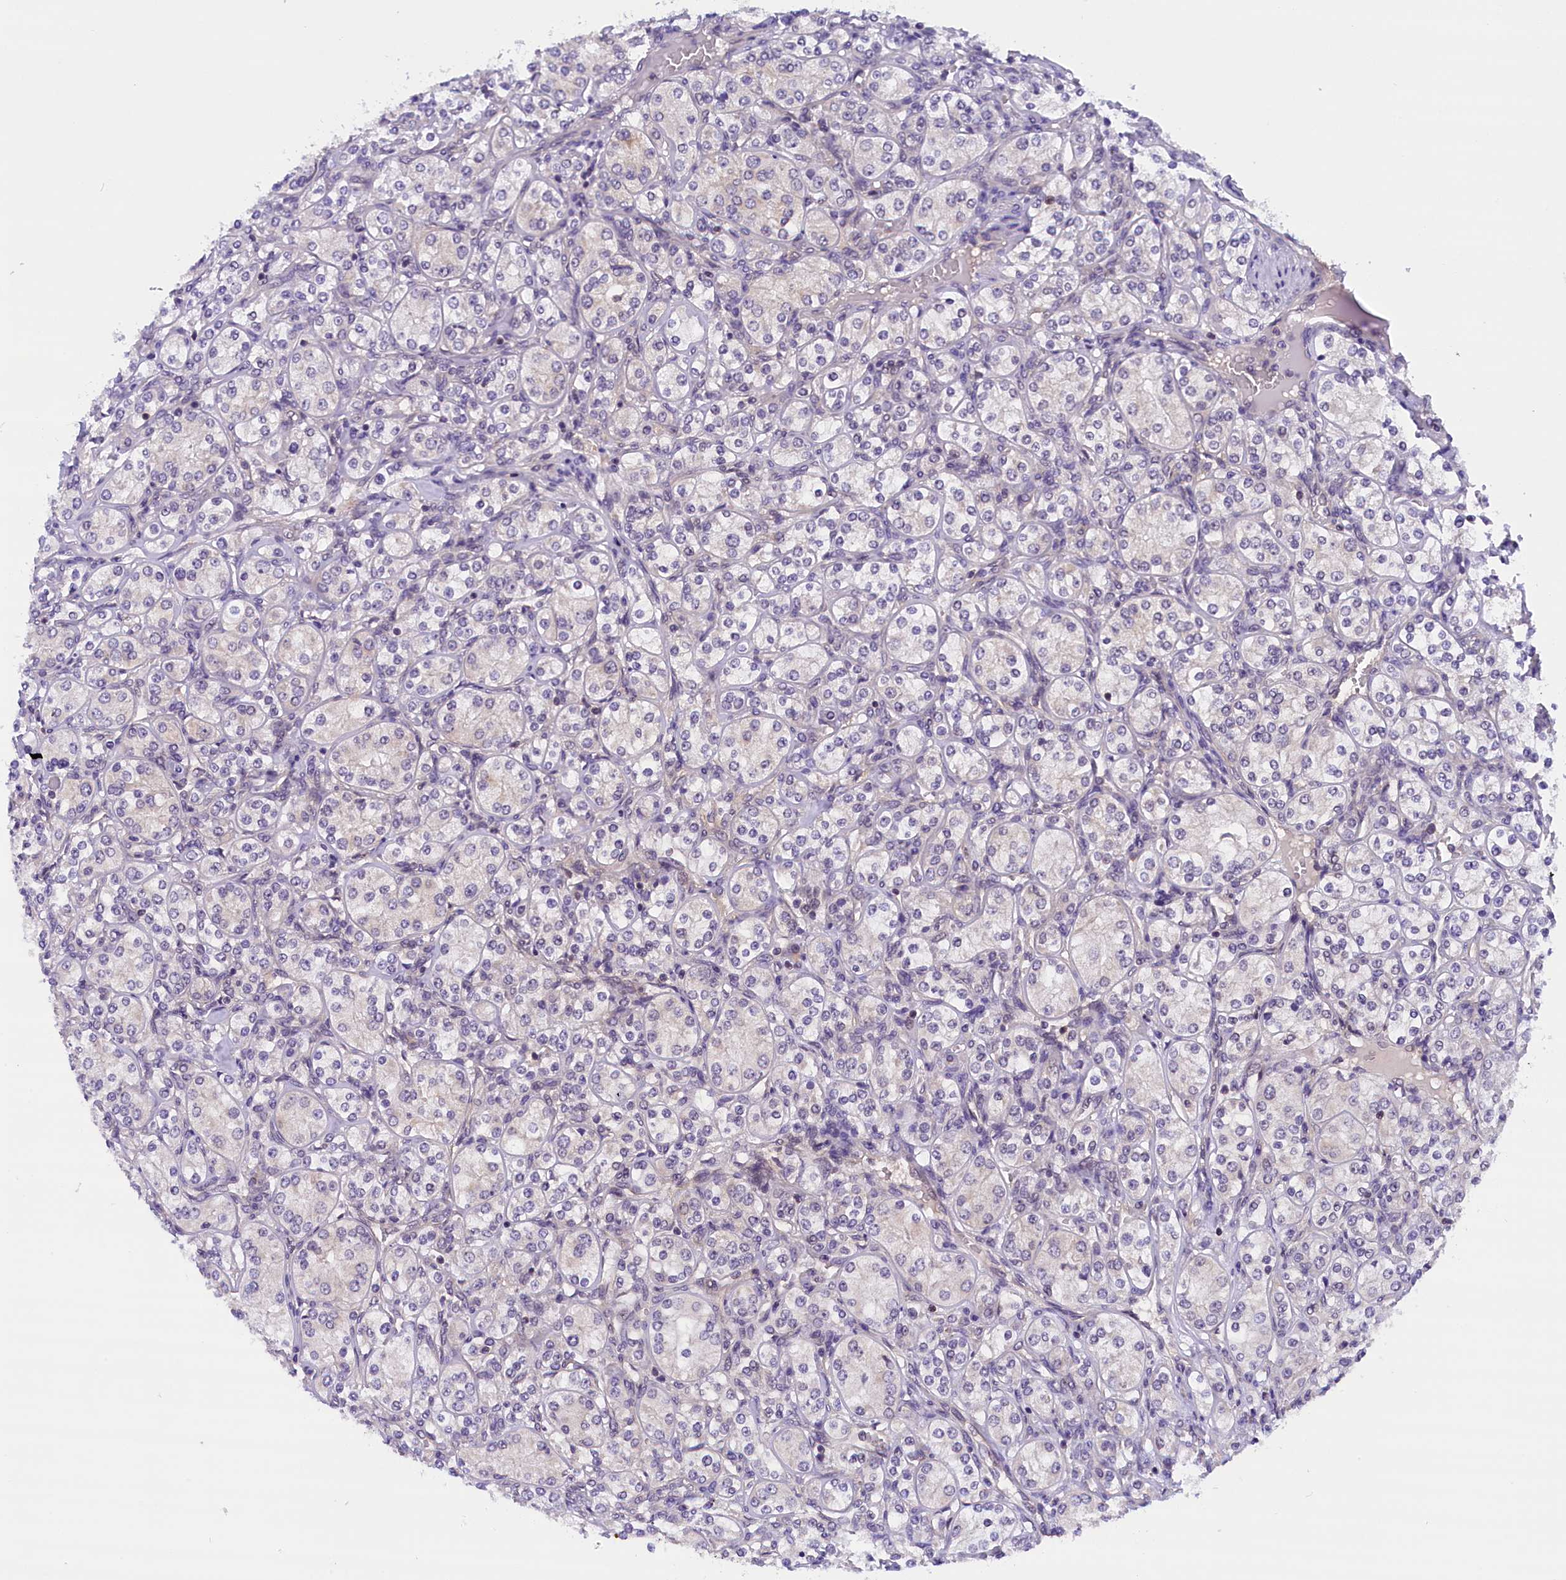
{"staining": {"intensity": "negative", "quantity": "none", "location": "none"}, "tissue": "renal cancer", "cell_type": "Tumor cells", "image_type": "cancer", "snomed": [{"axis": "morphology", "description": "Adenocarcinoma, NOS"}, {"axis": "topography", "description": "Kidney"}], "caption": "Immunohistochemistry (IHC) photomicrograph of human renal adenocarcinoma stained for a protein (brown), which reveals no positivity in tumor cells.", "gene": "TBCB", "patient": {"sex": "male", "age": 77}}